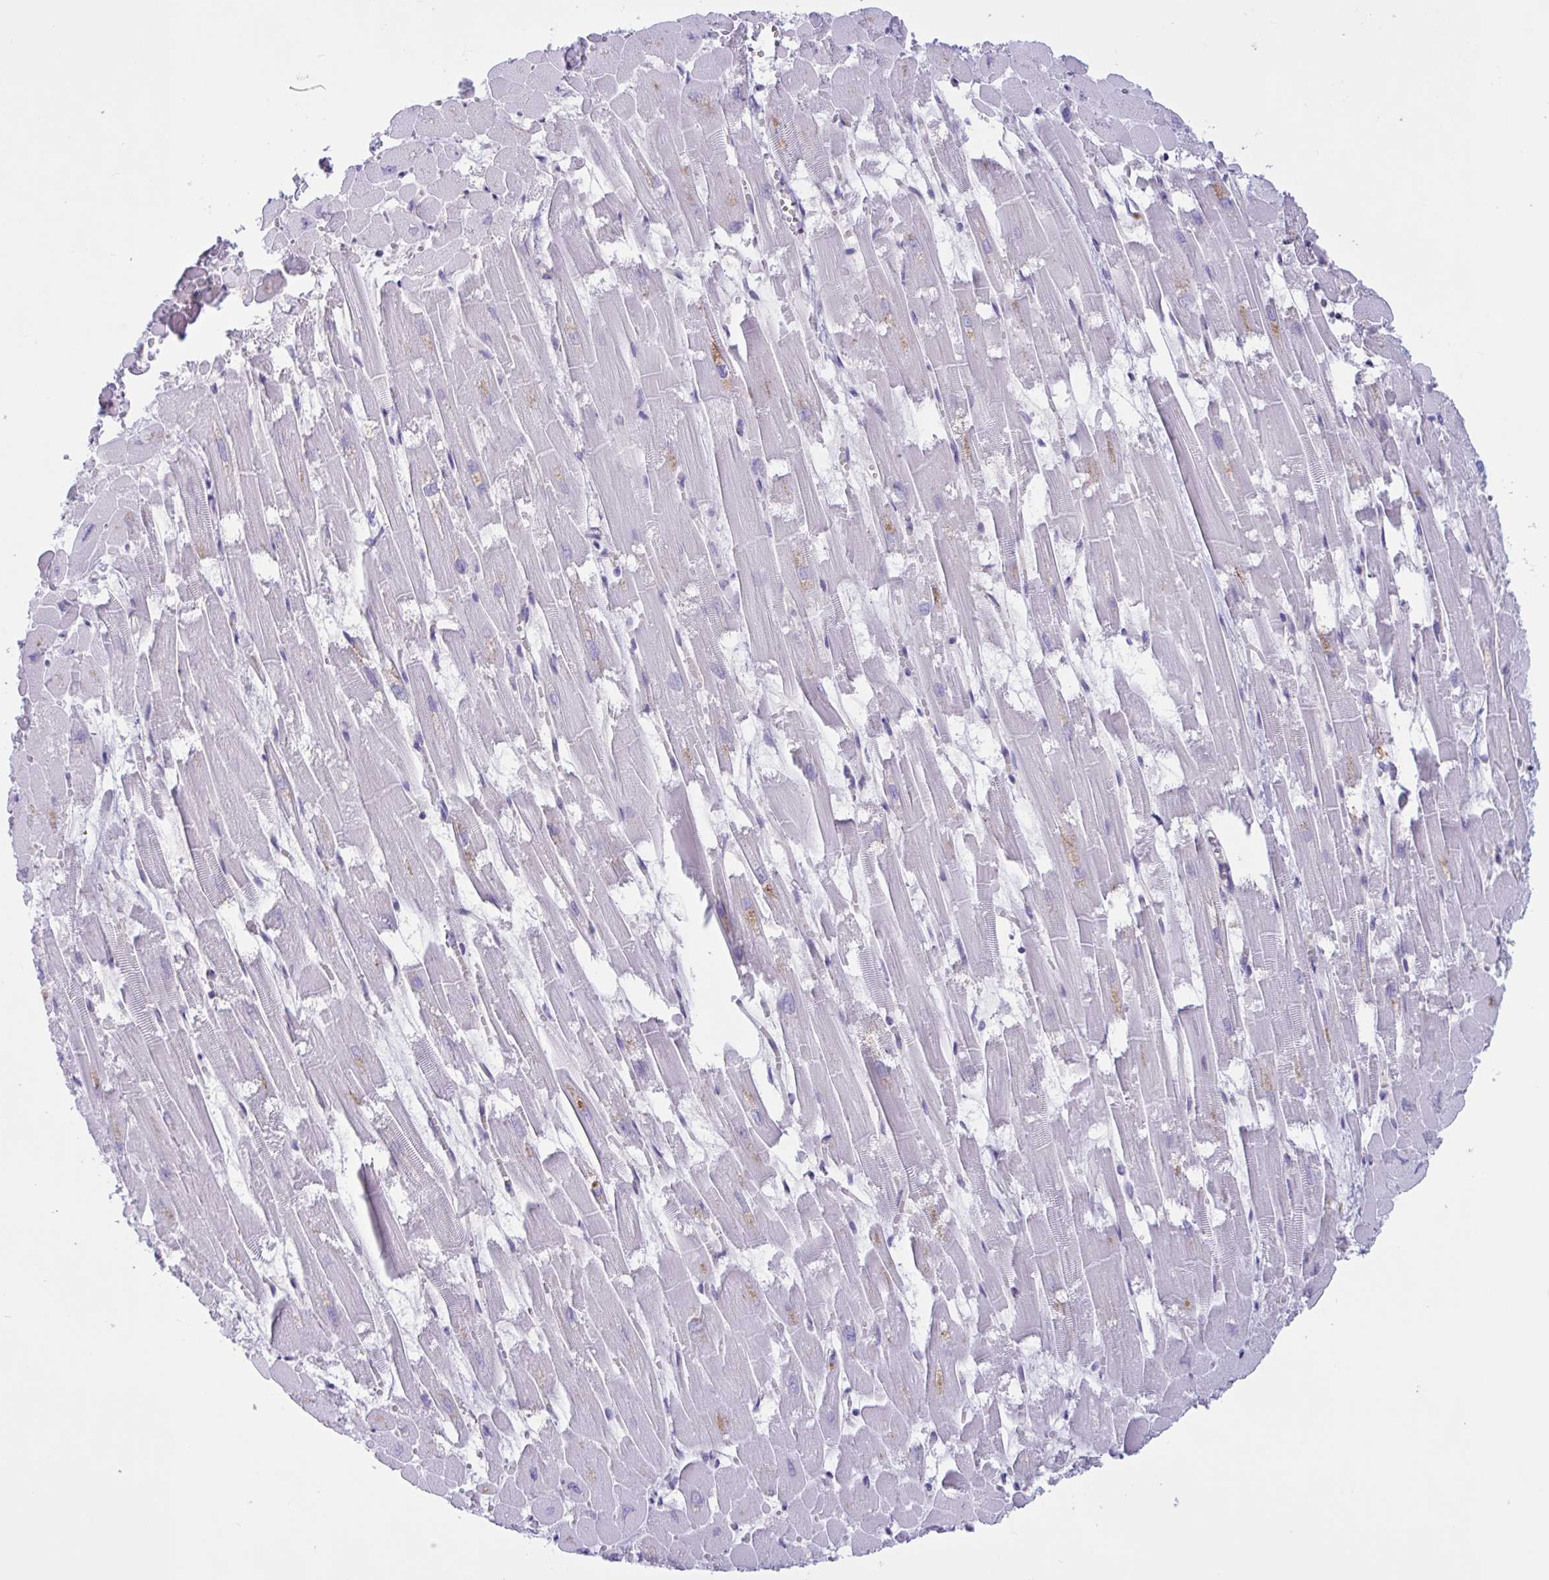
{"staining": {"intensity": "weak", "quantity": "<25%", "location": "cytoplasmic/membranous"}, "tissue": "heart muscle", "cell_type": "Cardiomyocytes", "image_type": "normal", "snomed": [{"axis": "morphology", "description": "Normal tissue, NOS"}, {"axis": "topography", "description": "Heart"}], "caption": "DAB immunohistochemical staining of benign heart muscle shows no significant expression in cardiomyocytes. (DAB (3,3'-diaminobenzidine) immunohistochemistry, high magnification).", "gene": "TSN", "patient": {"sex": "female", "age": 52}}